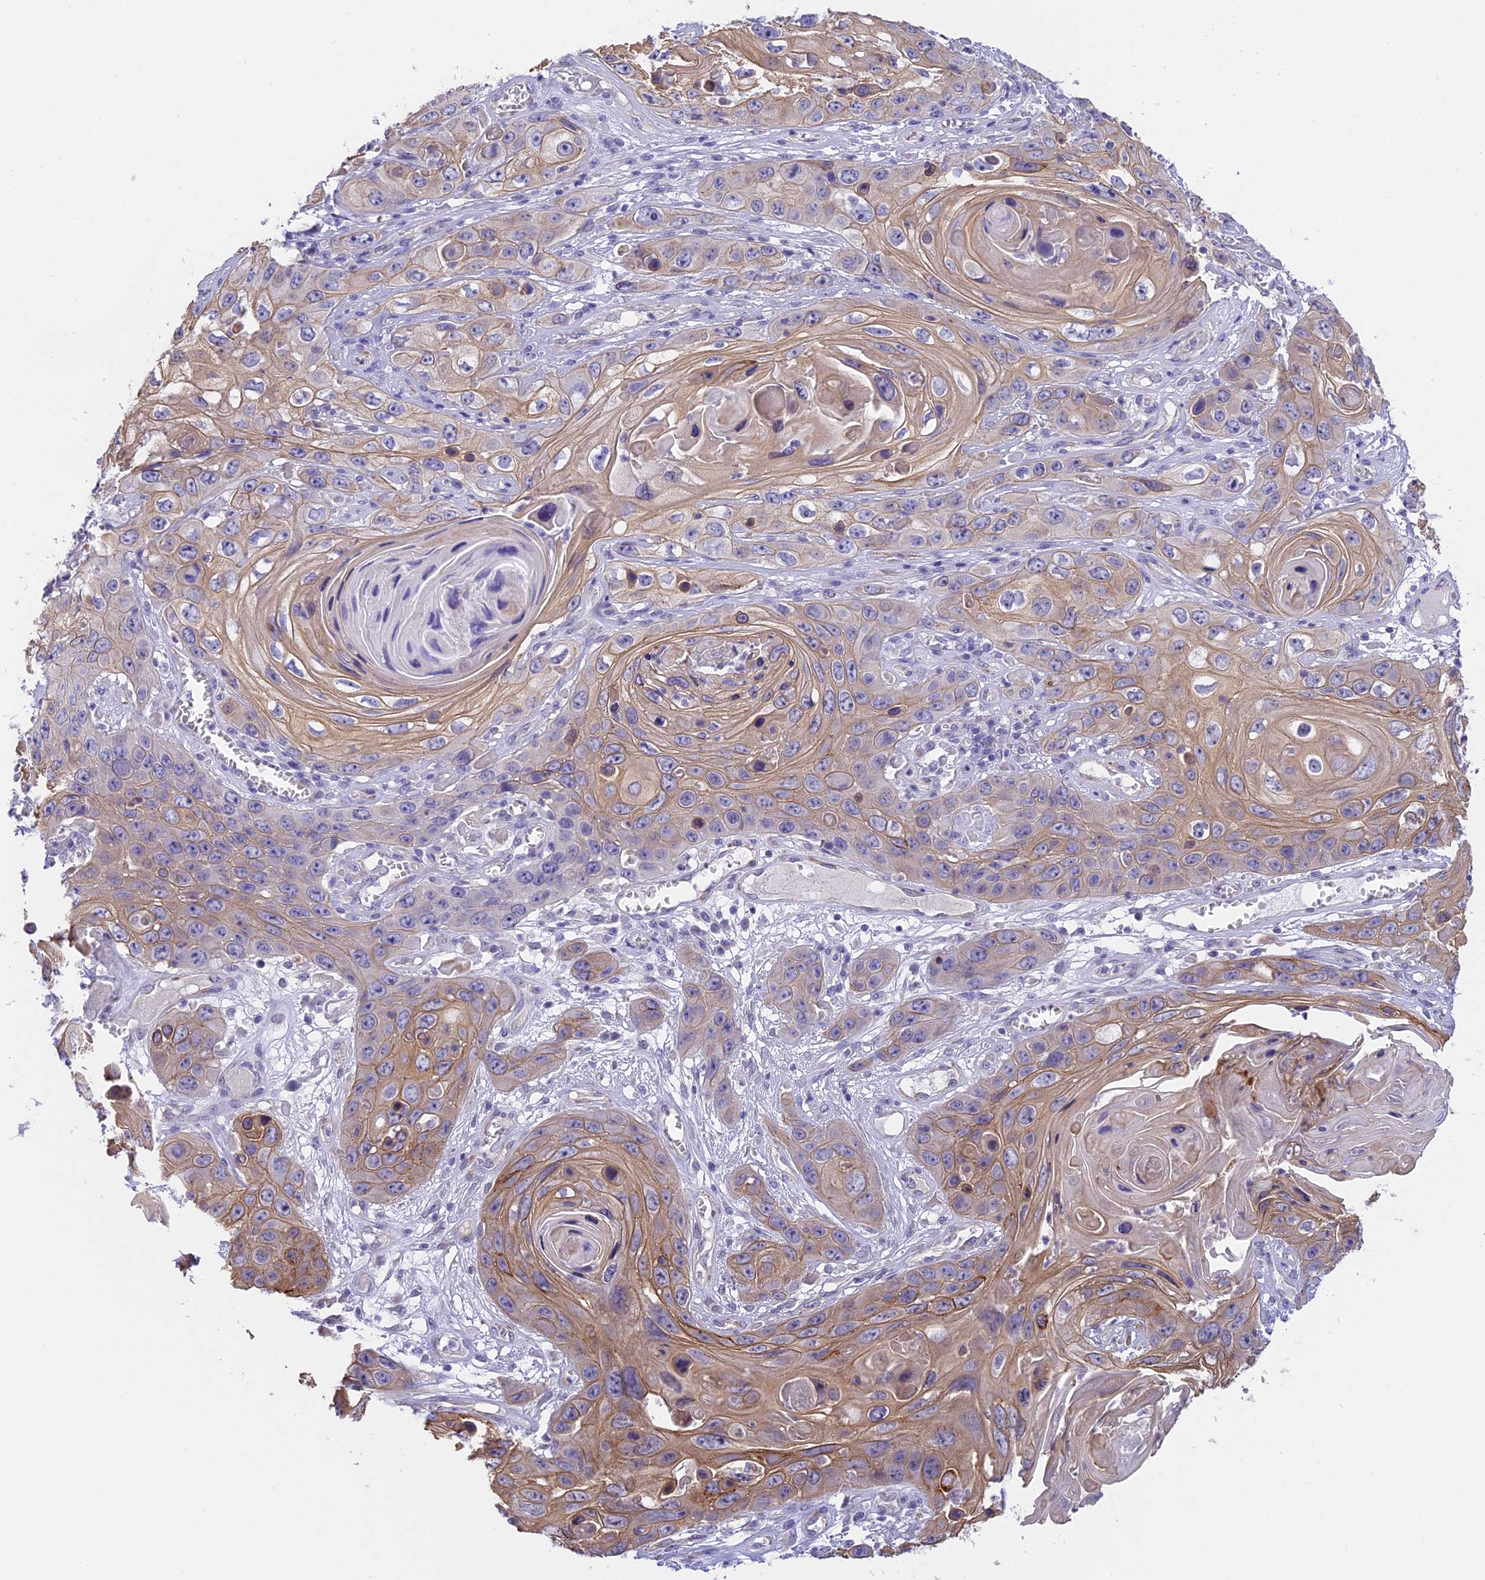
{"staining": {"intensity": "strong", "quantity": "<25%", "location": "cytoplasmic/membranous"}, "tissue": "skin cancer", "cell_type": "Tumor cells", "image_type": "cancer", "snomed": [{"axis": "morphology", "description": "Squamous cell carcinoma, NOS"}, {"axis": "topography", "description": "Skin"}], "caption": "Strong cytoplasmic/membranous positivity for a protein is present in about <25% of tumor cells of skin cancer using immunohistochemistry (IHC).", "gene": "TACSTD2", "patient": {"sex": "male", "age": 55}}